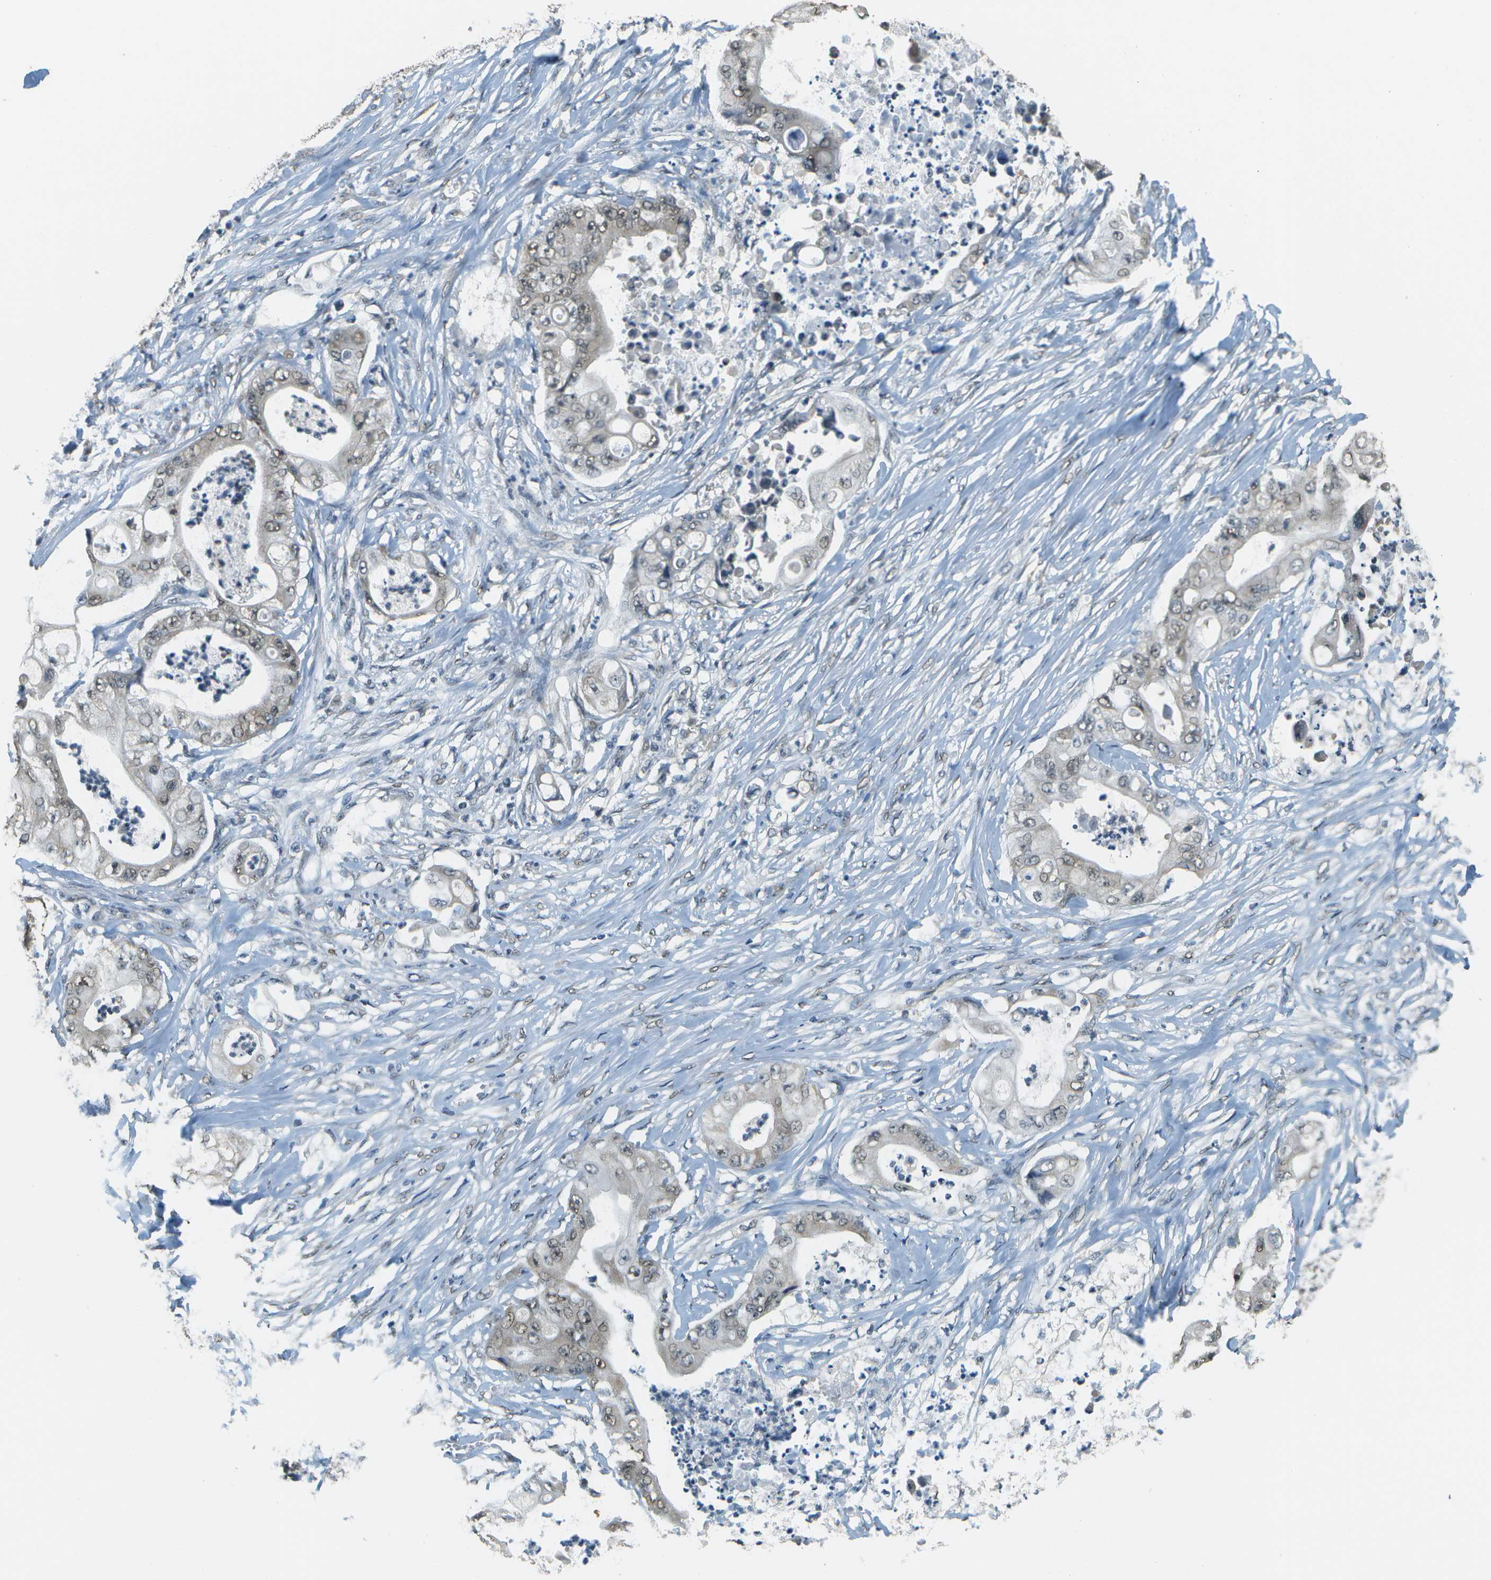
{"staining": {"intensity": "weak", "quantity": ">75%", "location": "nuclear"}, "tissue": "stomach cancer", "cell_type": "Tumor cells", "image_type": "cancer", "snomed": [{"axis": "morphology", "description": "Adenocarcinoma, NOS"}, {"axis": "topography", "description": "Stomach"}], "caption": "This micrograph demonstrates stomach adenocarcinoma stained with IHC to label a protein in brown. The nuclear of tumor cells show weak positivity for the protein. Nuclei are counter-stained blue.", "gene": "ABL2", "patient": {"sex": "female", "age": 73}}